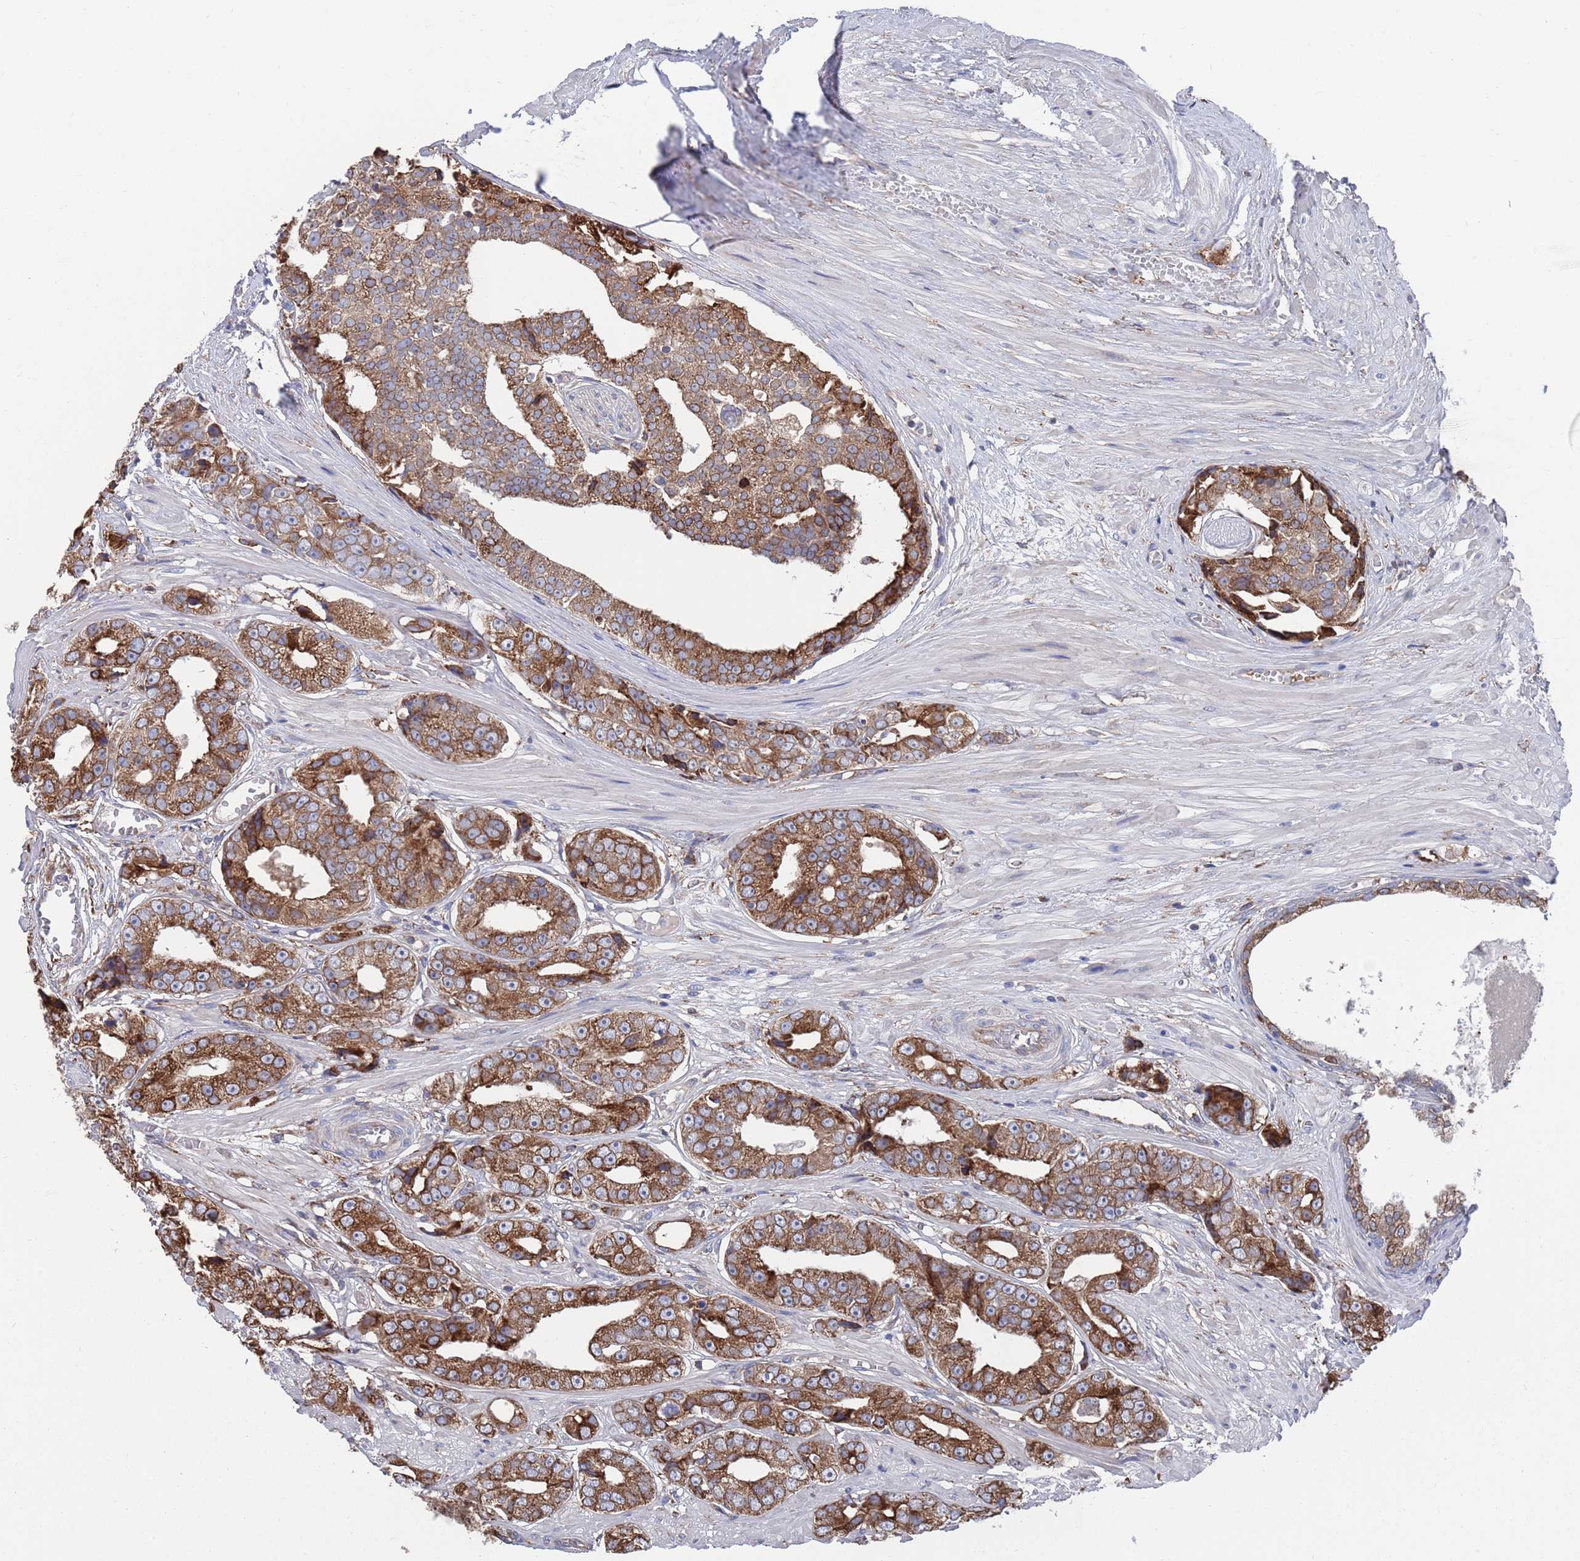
{"staining": {"intensity": "moderate", "quantity": ">75%", "location": "cytoplasmic/membranous"}, "tissue": "prostate cancer", "cell_type": "Tumor cells", "image_type": "cancer", "snomed": [{"axis": "morphology", "description": "Adenocarcinoma, High grade"}, {"axis": "topography", "description": "Prostate"}], "caption": "Protein staining of prostate cancer tissue demonstrates moderate cytoplasmic/membranous staining in approximately >75% of tumor cells. (DAB IHC, brown staining for protein, blue staining for nuclei).", "gene": "GID8", "patient": {"sex": "male", "age": 71}}